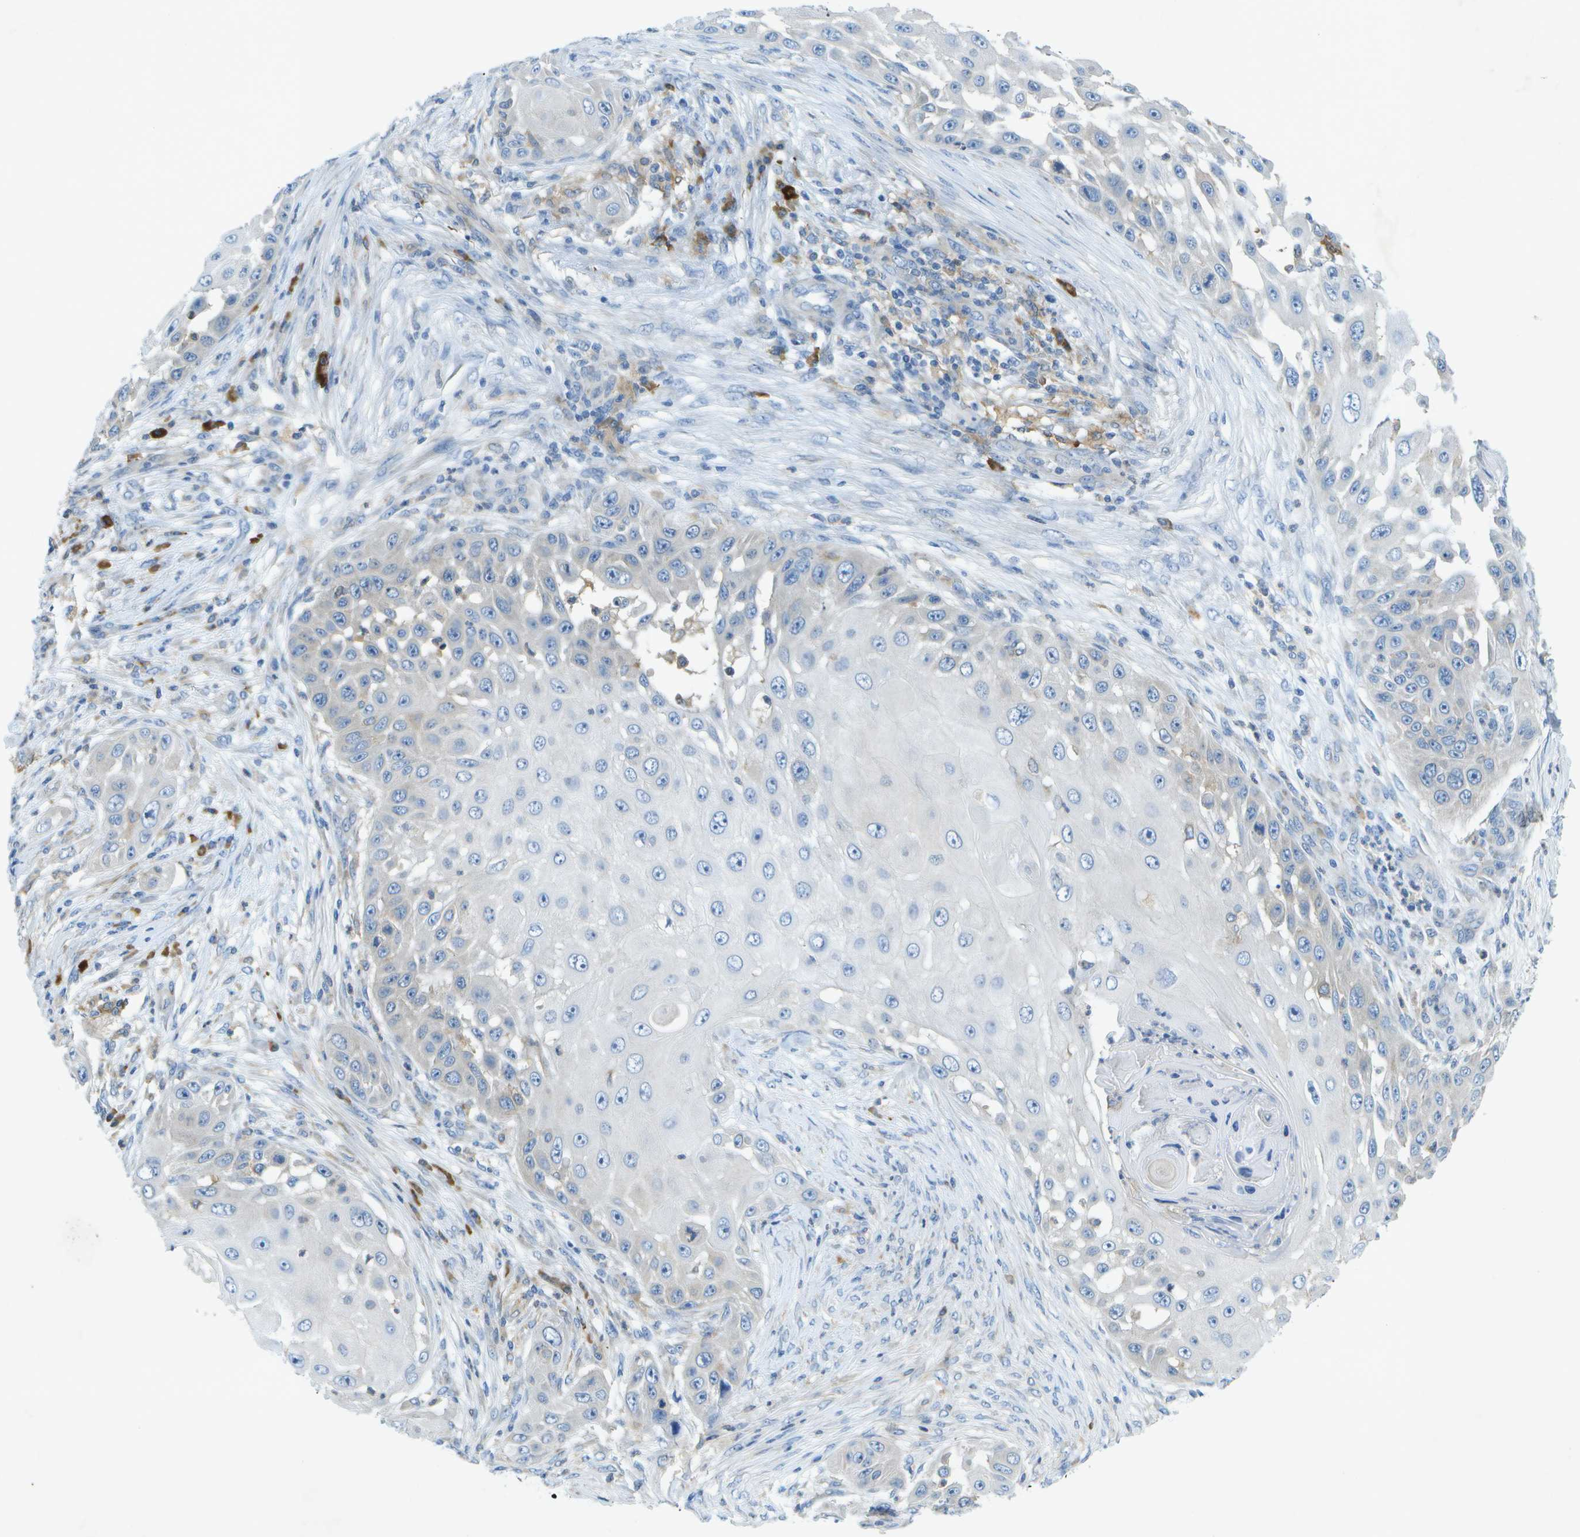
{"staining": {"intensity": "negative", "quantity": "none", "location": "none"}, "tissue": "skin cancer", "cell_type": "Tumor cells", "image_type": "cancer", "snomed": [{"axis": "morphology", "description": "Squamous cell carcinoma, NOS"}, {"axis": "topography", "description": "Skin"}], "caption": "The photomicrograph demonstrates no staining of tumor cells in skin cancer. The staining was performed using DAB to visualize the protein expression in brown, while the nuclei were stained in blue with hematoxylin (Magnification: 20x).", "gene": "WNK2", "patient": {"sex": "female", "age": 44}}